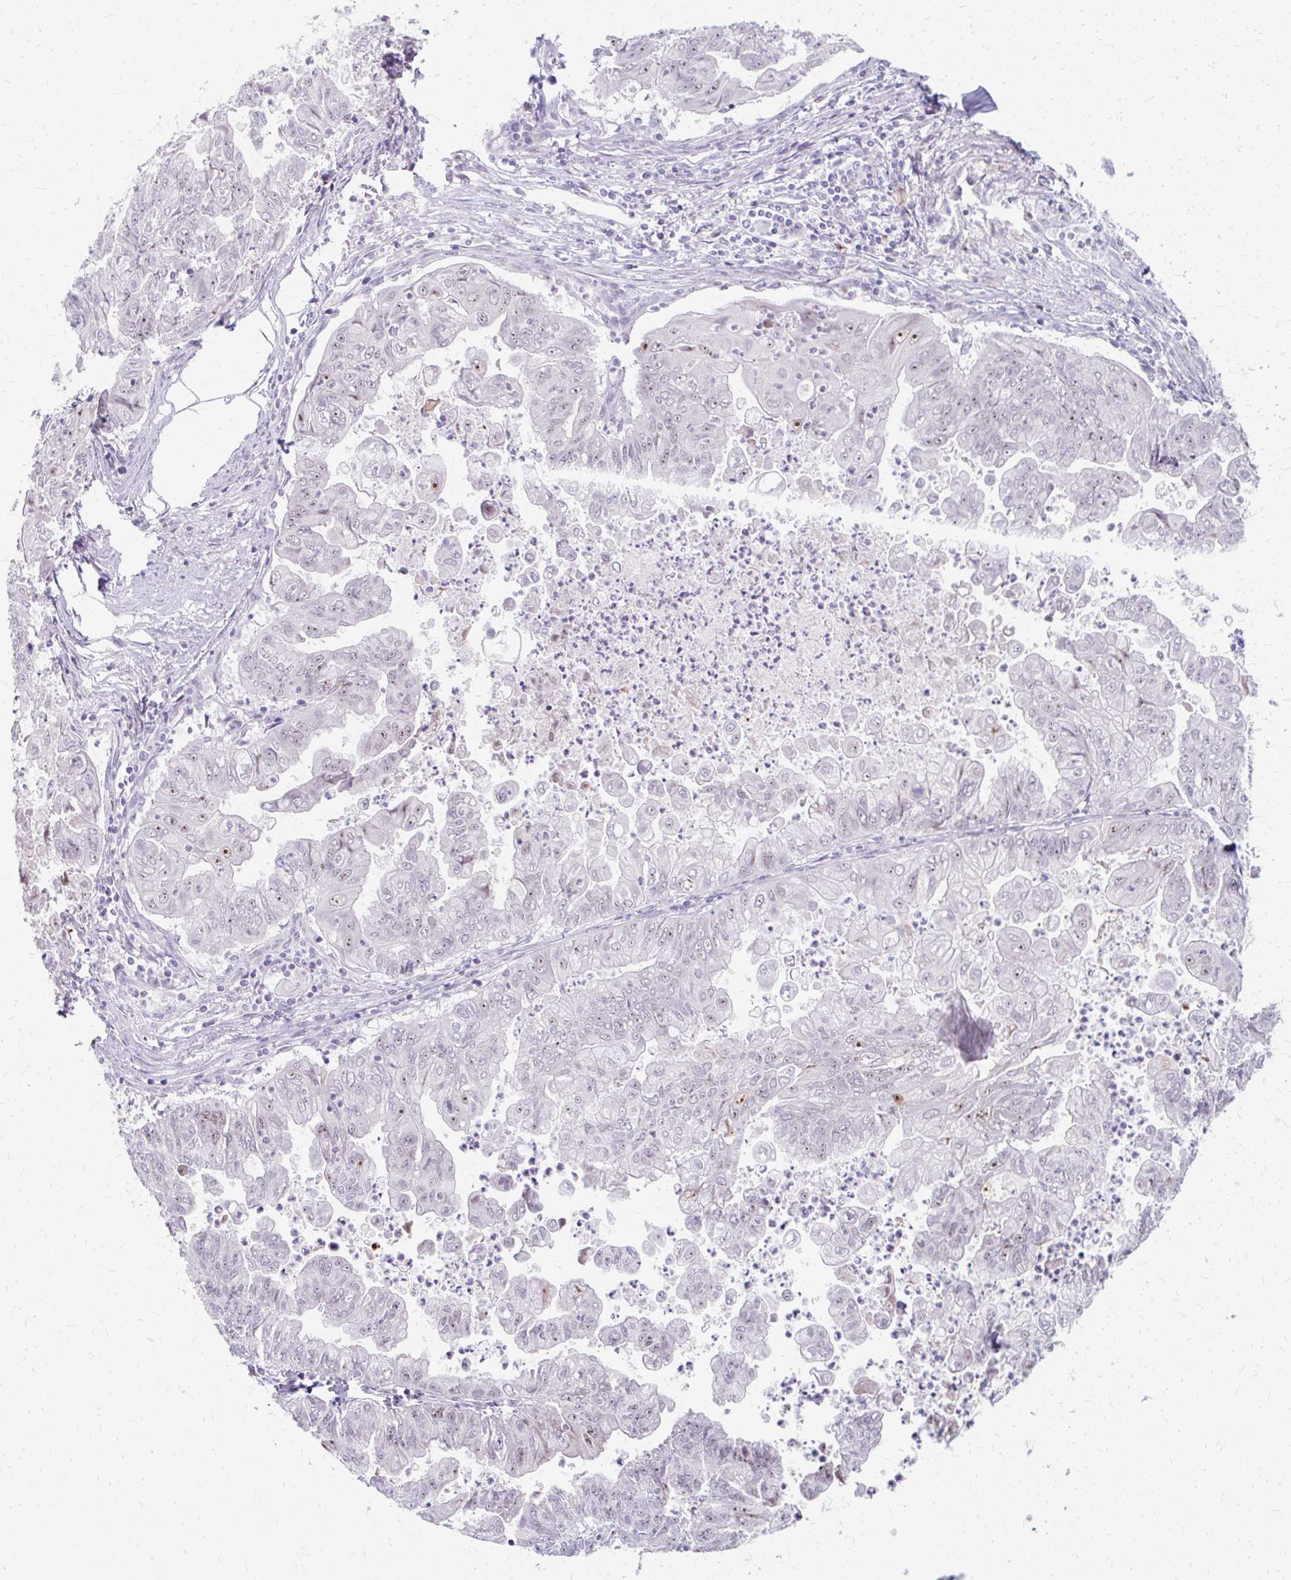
{"staining": {"intensity": "moderate", "quantity": "<25%", "location": "nuclear"}, "tissue": "stomach cancer", "cell_type": "Tumor cells", "image_type": "cancer", "snomed": [{"axis": "morphology", "description": "Adenocarcinoma, NOS"}, {"axis": "topography", "description": "Stomach, upper"}], "caption": "Brown immunohistochemical staining in adenocarcinoma (stomach) demonstrates moderate nuclear positivity in about <25% of tumor cells.", "gene": "GTF2H1", "patient": {"sex": "male", "age": 80}}